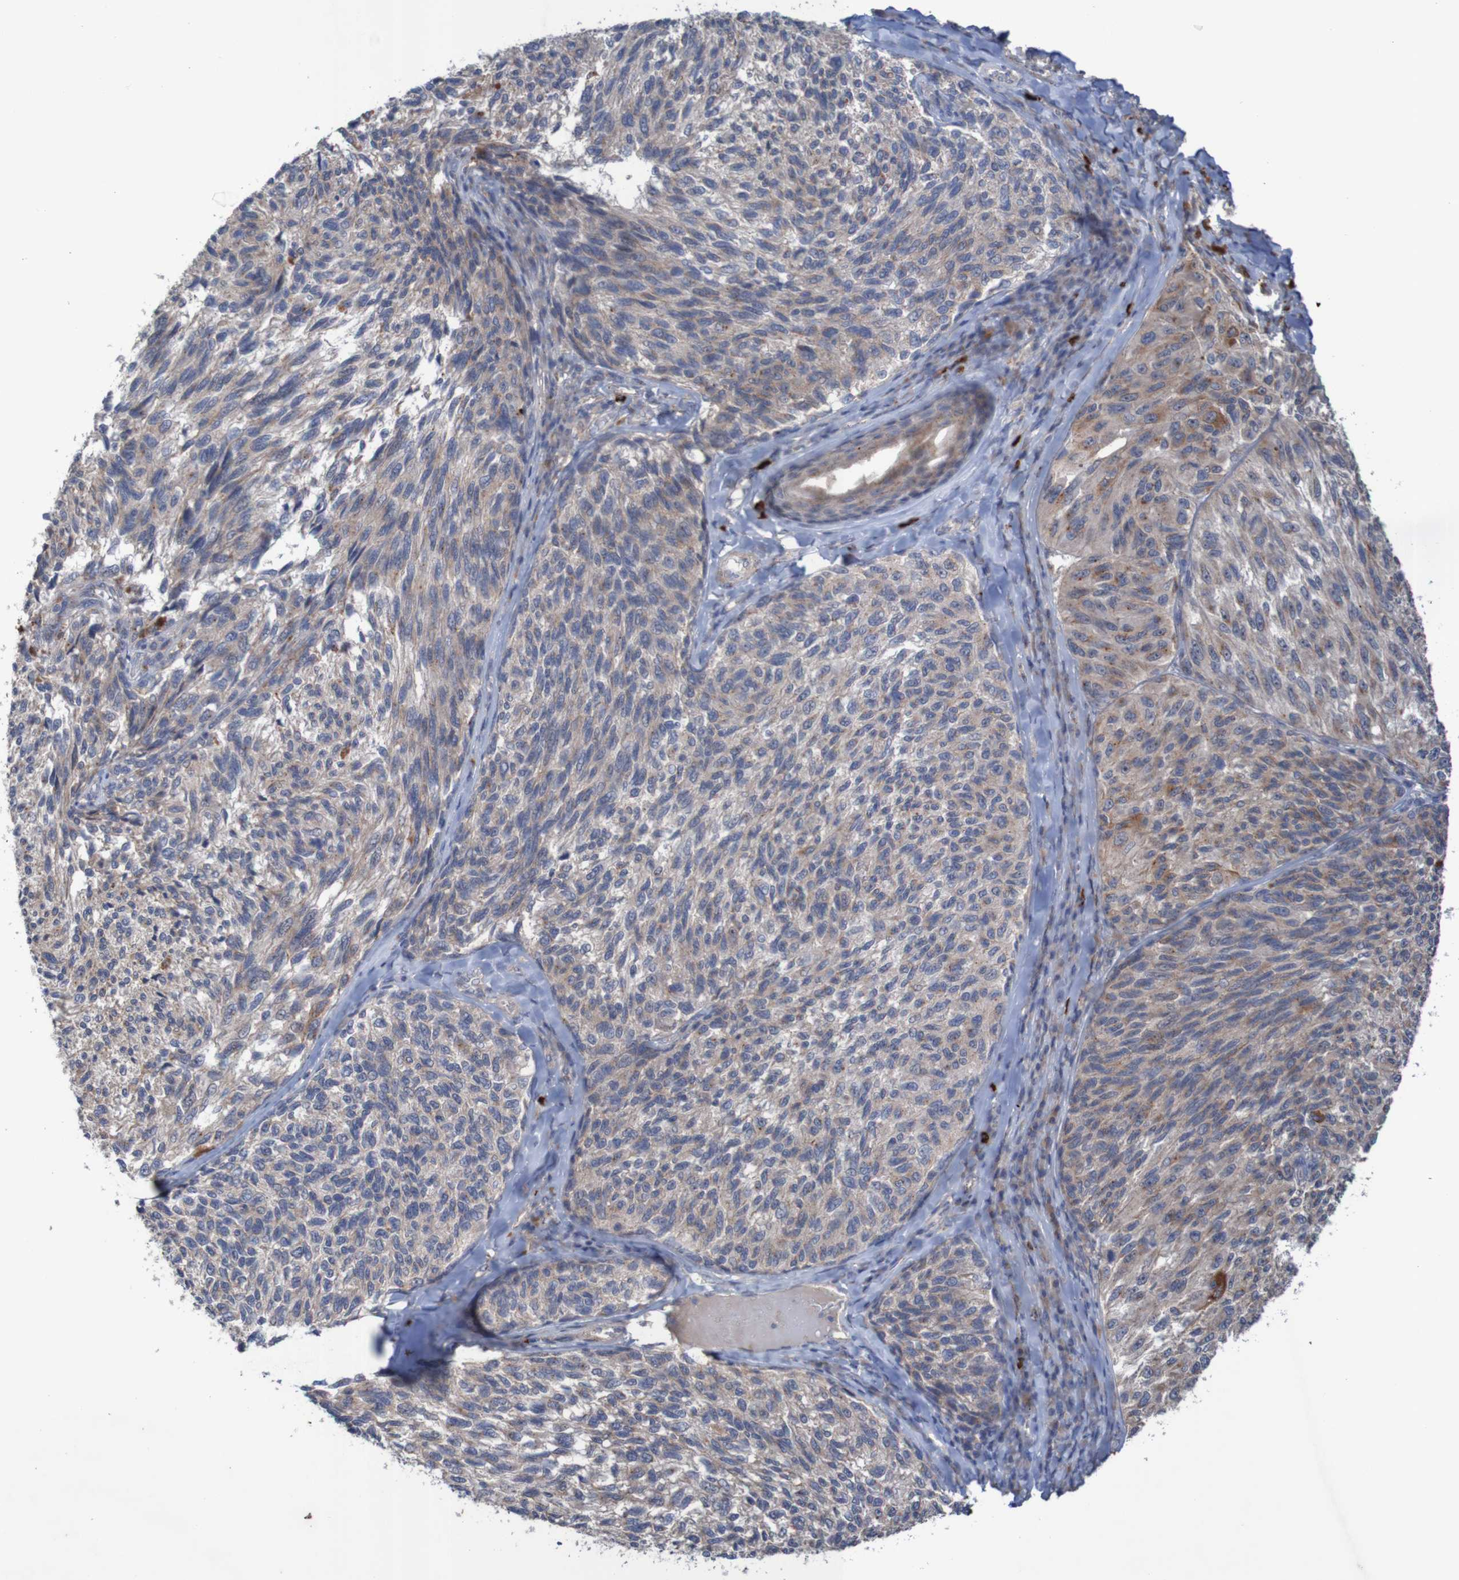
{"staining": {"intensity": "moderate", "quantity": "25%-75%", "location": "cytoplasmic/membranous"}, "tissue": "melanoma", "cell_type": "Tumor cells", "image_type": "cancer", "snomed": [{"axis": "morphology", "description": "Malignant melanoma, NOS"}, {"axis": "topography", "description": "Skin"}], "caption": "A brown stain shows moderate cytoplasmic/membranous staining of a protein in malignant melanoma tumor cells. The staining was performed using DAB (3,3'-diaminobenzidine) to visualize the protein expression in brown, while the nuclei were stained in blue with hematoxylin (Magnification: 20x).", "gene": "ANGPT4", "patient": {"sex": "female", "age": 73}}